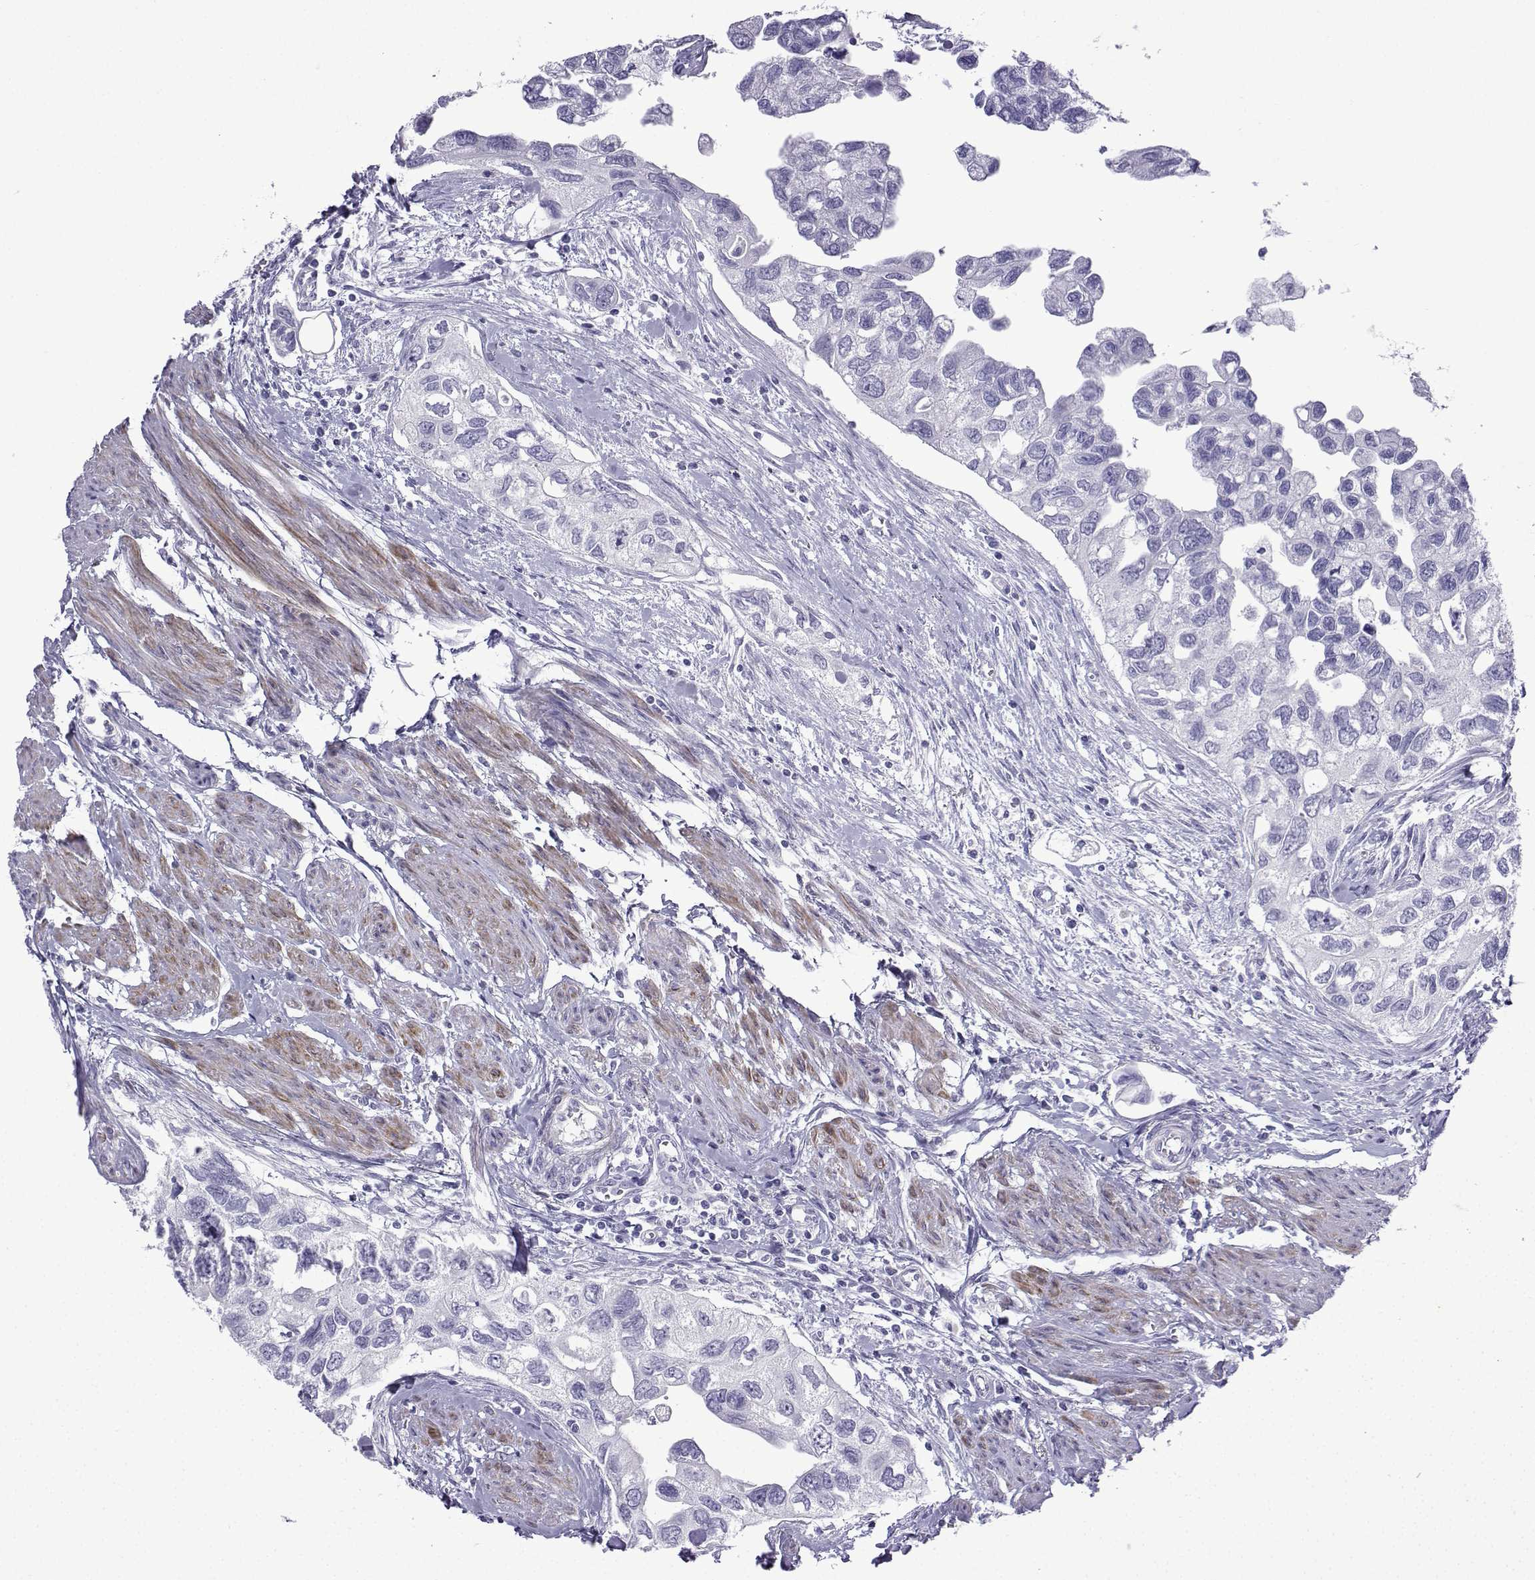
{"staining": {"intensity": "negative", "quantity": "none", "location": "none"}, "tissue": "urothelial cancer", "cell_type": "Tumor cells", "image_type": "cancer", "snomed": [{"axis": "morphology", "description": "Urothelial carcinoma, High grade"}, {"axis": "topography", "description": "Urinary bladder"}], "caption": "Urothelial cancer was stained to show a protein in brown. There is no significant expression in tumor cells.", "gene": "KCNF1", "patient": {"sex": "male", "age": 59}}